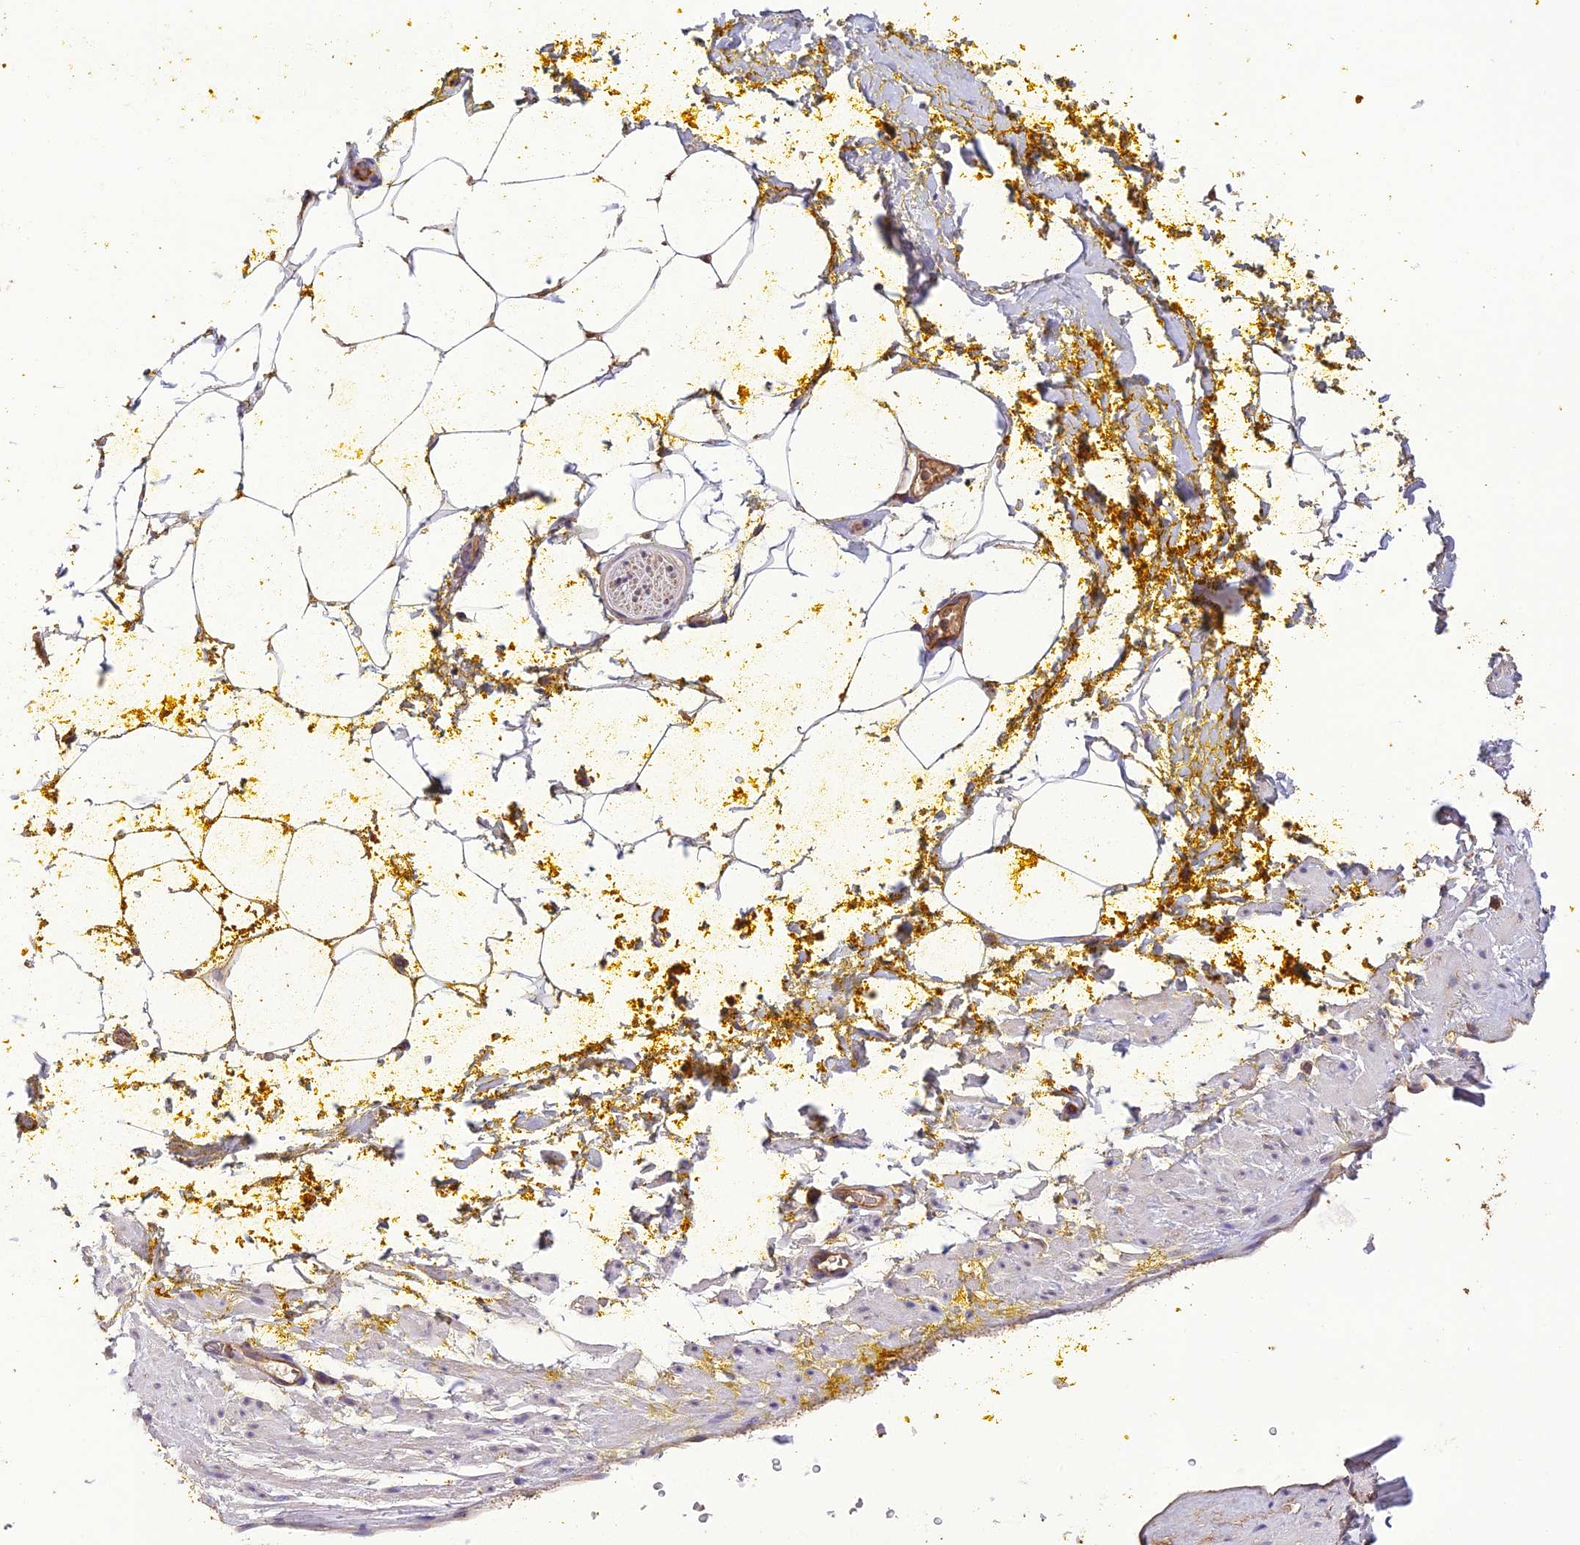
{"staining": {"intensity": "weak", "quantity": "25%-75%", "location": "cytoplasmic/membranous"}, "tissue": "adipose tissue", "cell_type": "Adipocytes", "image_type": "normal", "snomed": [{"axis": "morphology", "description": "Normal tissue, NOS"}, {"axis": "morphology", "description": "Adenocarcinoma, Low grade"}, {"axis": "topography", "description": "Prostate"}, {"axis": "topography", "description": "Peripheral nerve tissue"}], "caption": "IHC (DAB) staining of normal adipose tissue shows weak cytoplasmic/membranous protein expression in about 25%-75% of adipocytes. Nuclei are stained in blue.", "gene": "MIOS", "patient": {"sex": "male", "age": 63}}